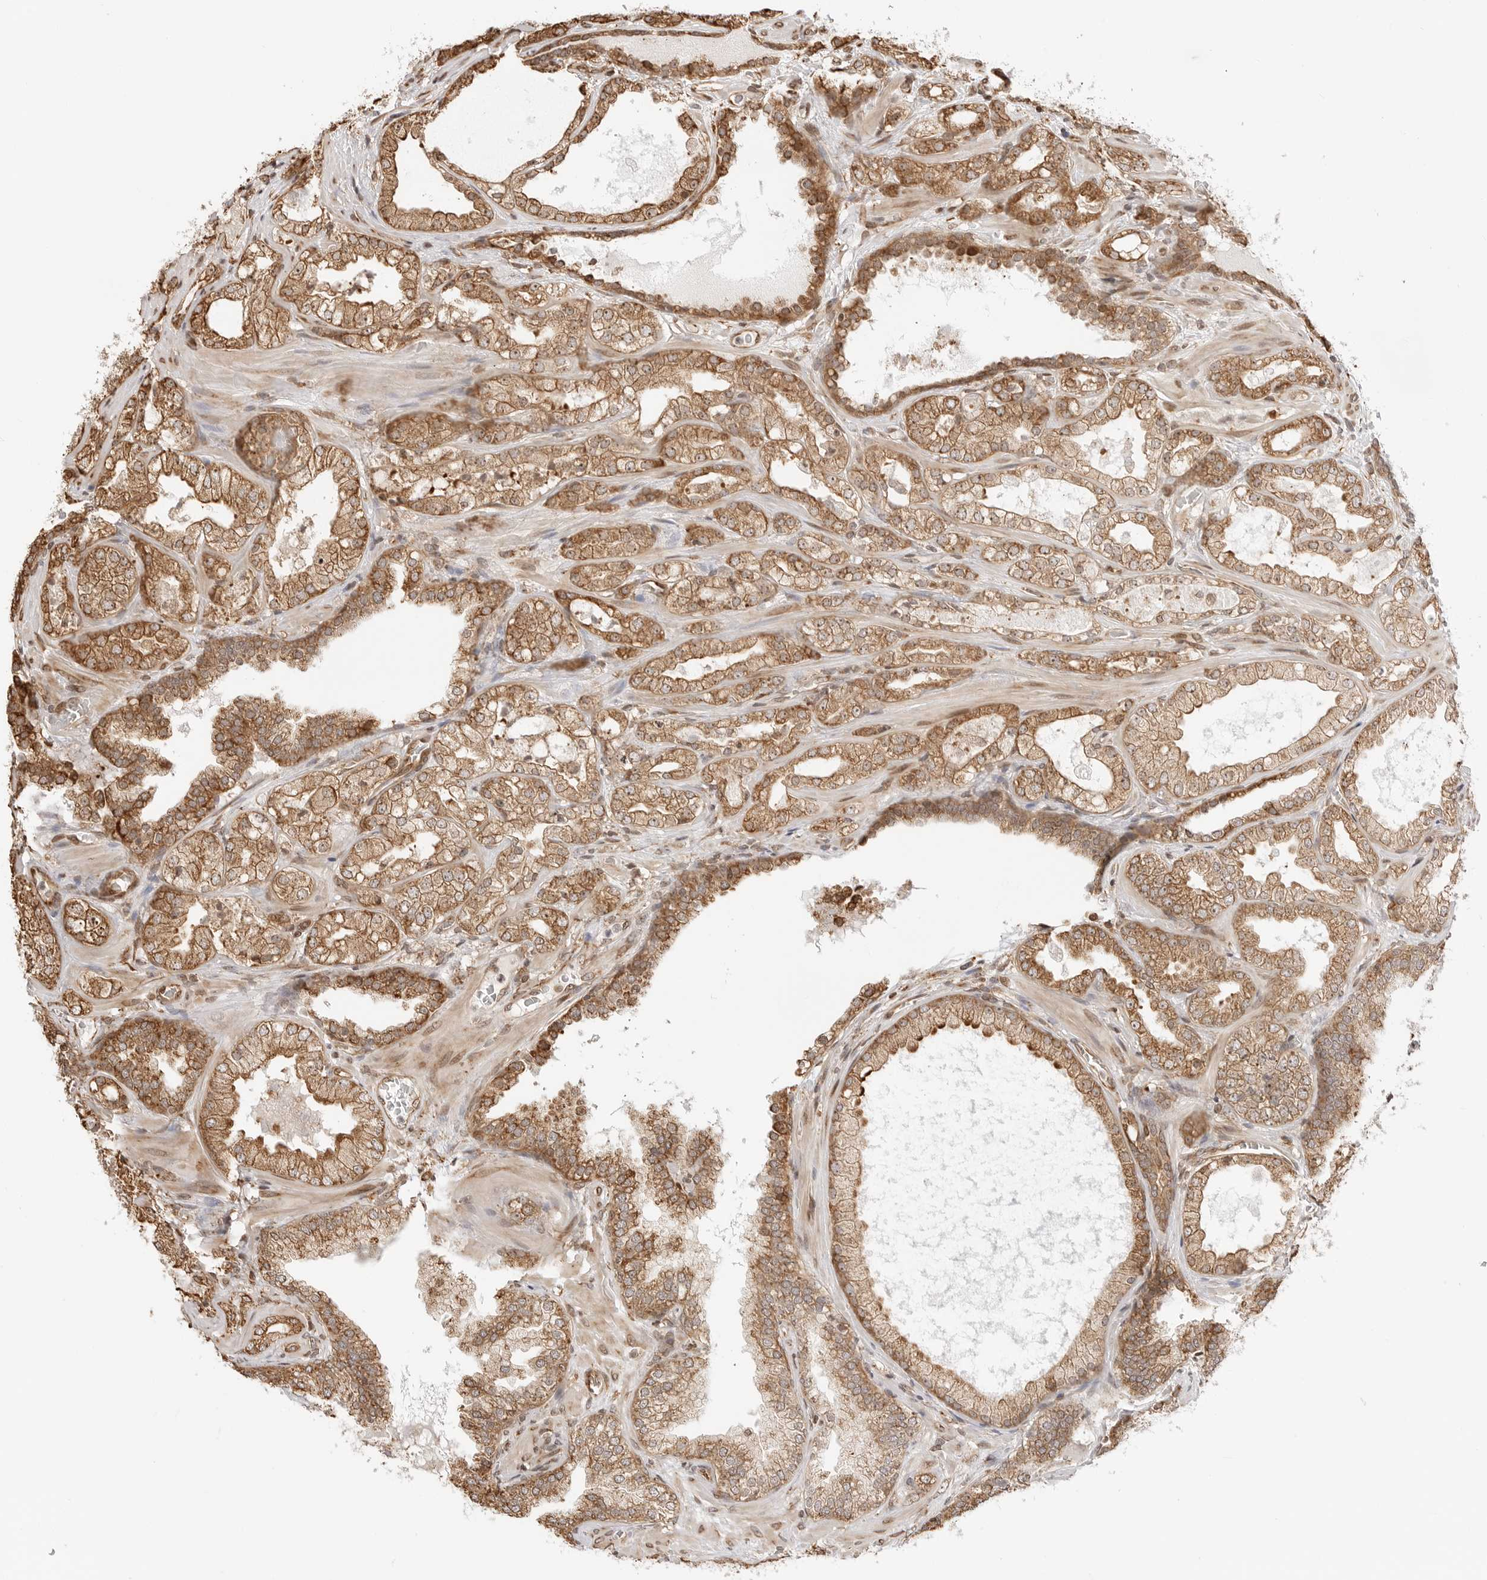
{"staining": {"intensity": "moderate", "quantity": ">75%", "location": "cytoplasmic/membranous,nuclear"}, "tissue": "prostate cancer", "cell_type": "Tumor cells", "image_type": "cancer", "snomed": [{"axis": "morphology", "description": "Adenocarcinoma, High grade"}, {"axis": "topography", "description": "Prostate"}], "caption": "Immunohistochemical staining of prostate cancer displays medium levels of moderate cytoplasmic/membranous and nuclear protein staining in about >75% of tumor cells.", "gene": "FKBP14", "patient": {"sex": "male", "age": 58}}